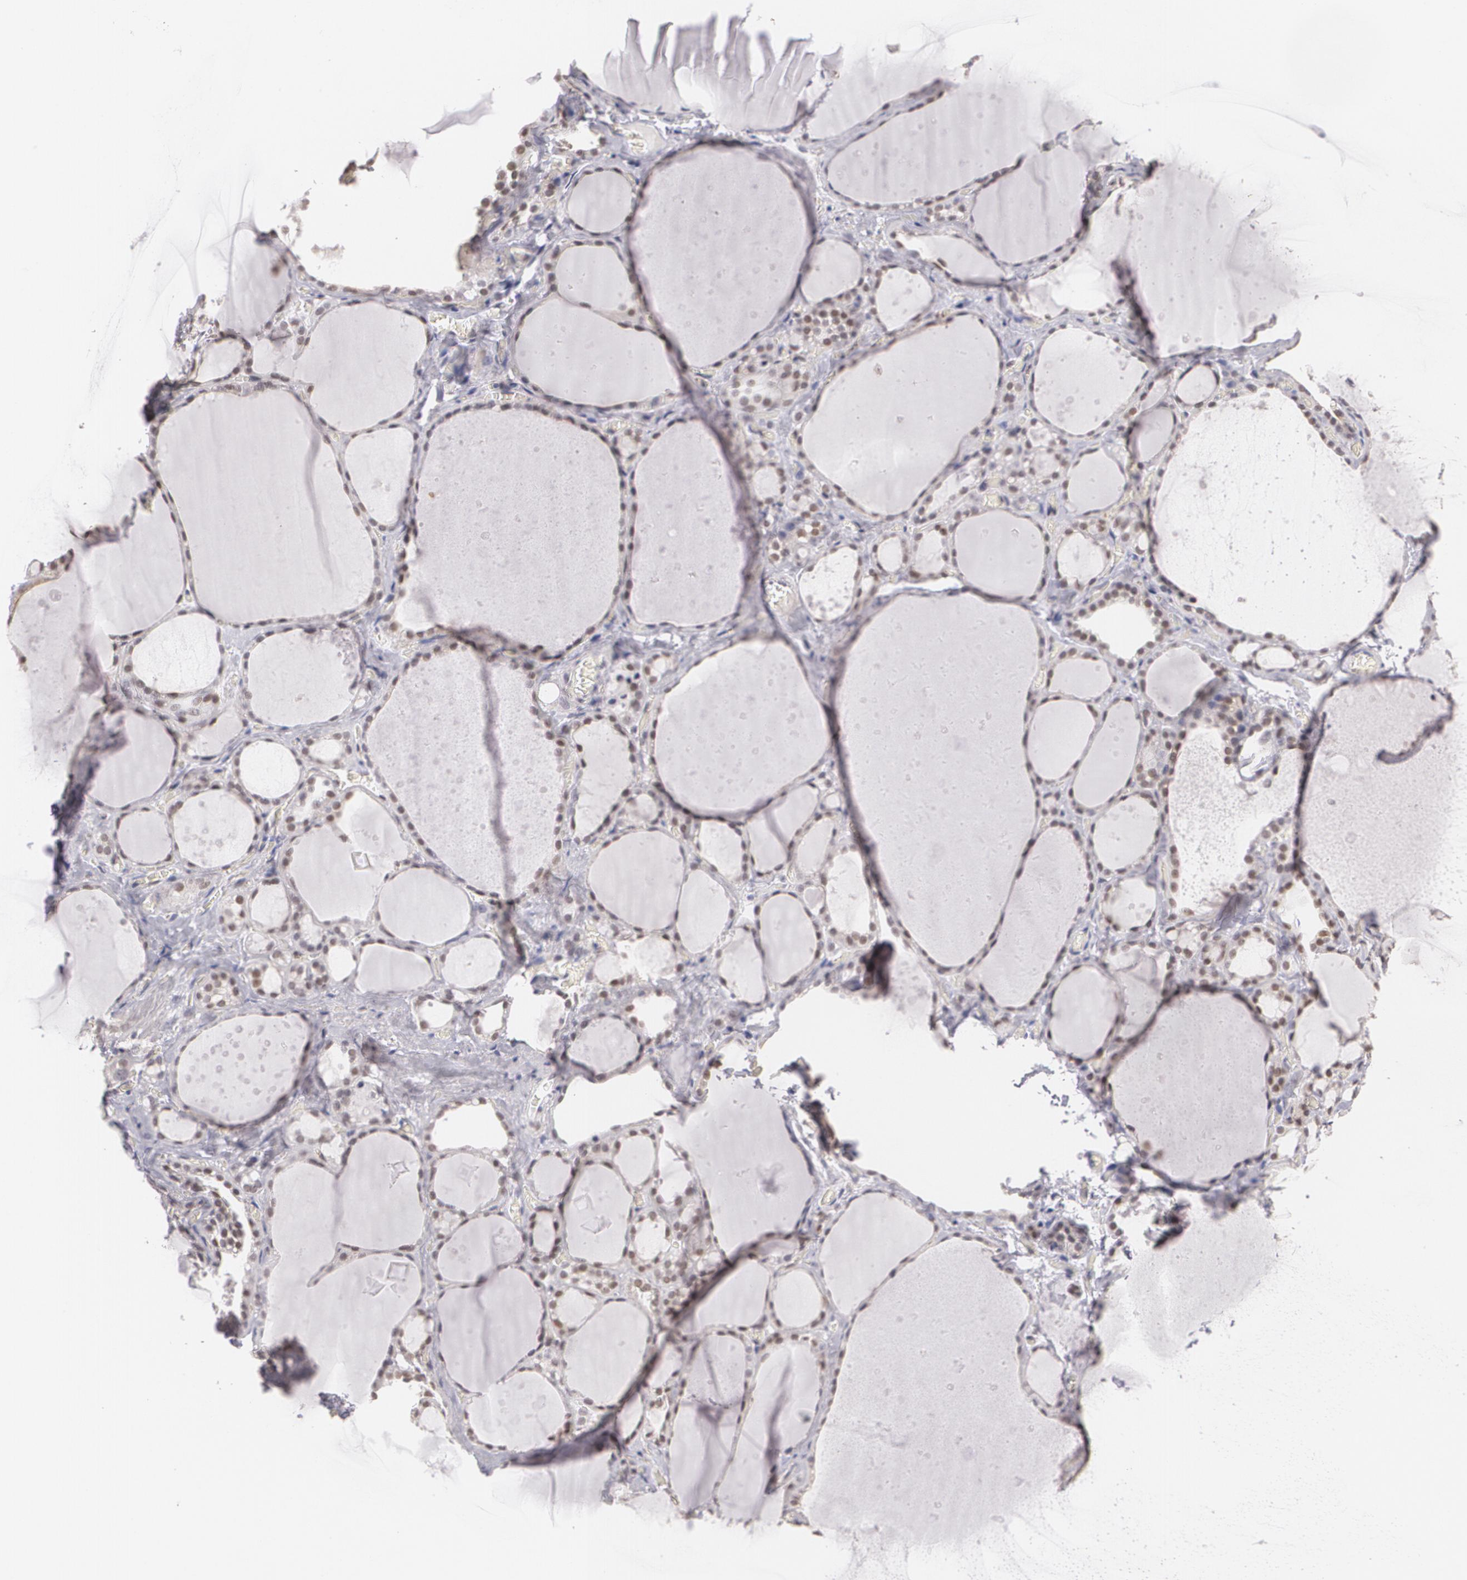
{"staining": {"intensity": "weak", "quantity": "<25%", "location": "nuclear"}, "tissue": "thyroid gland", "cell_type": "Glandular cells", "image_type": "normal", "snomed": [{"axis": "morphology", "description": "Normal tissue, NOS"}, {"axis": "topography", "description": "Thyroid gland"}], "caption": "DAB (3,3'-diaminobenzidine) immunohistochemical staining of normal thyroid gland exhibits no significant positivity in glandular cells.", "gene": "ZBTB16", "patient": {"sex": "male", "age": 76}}